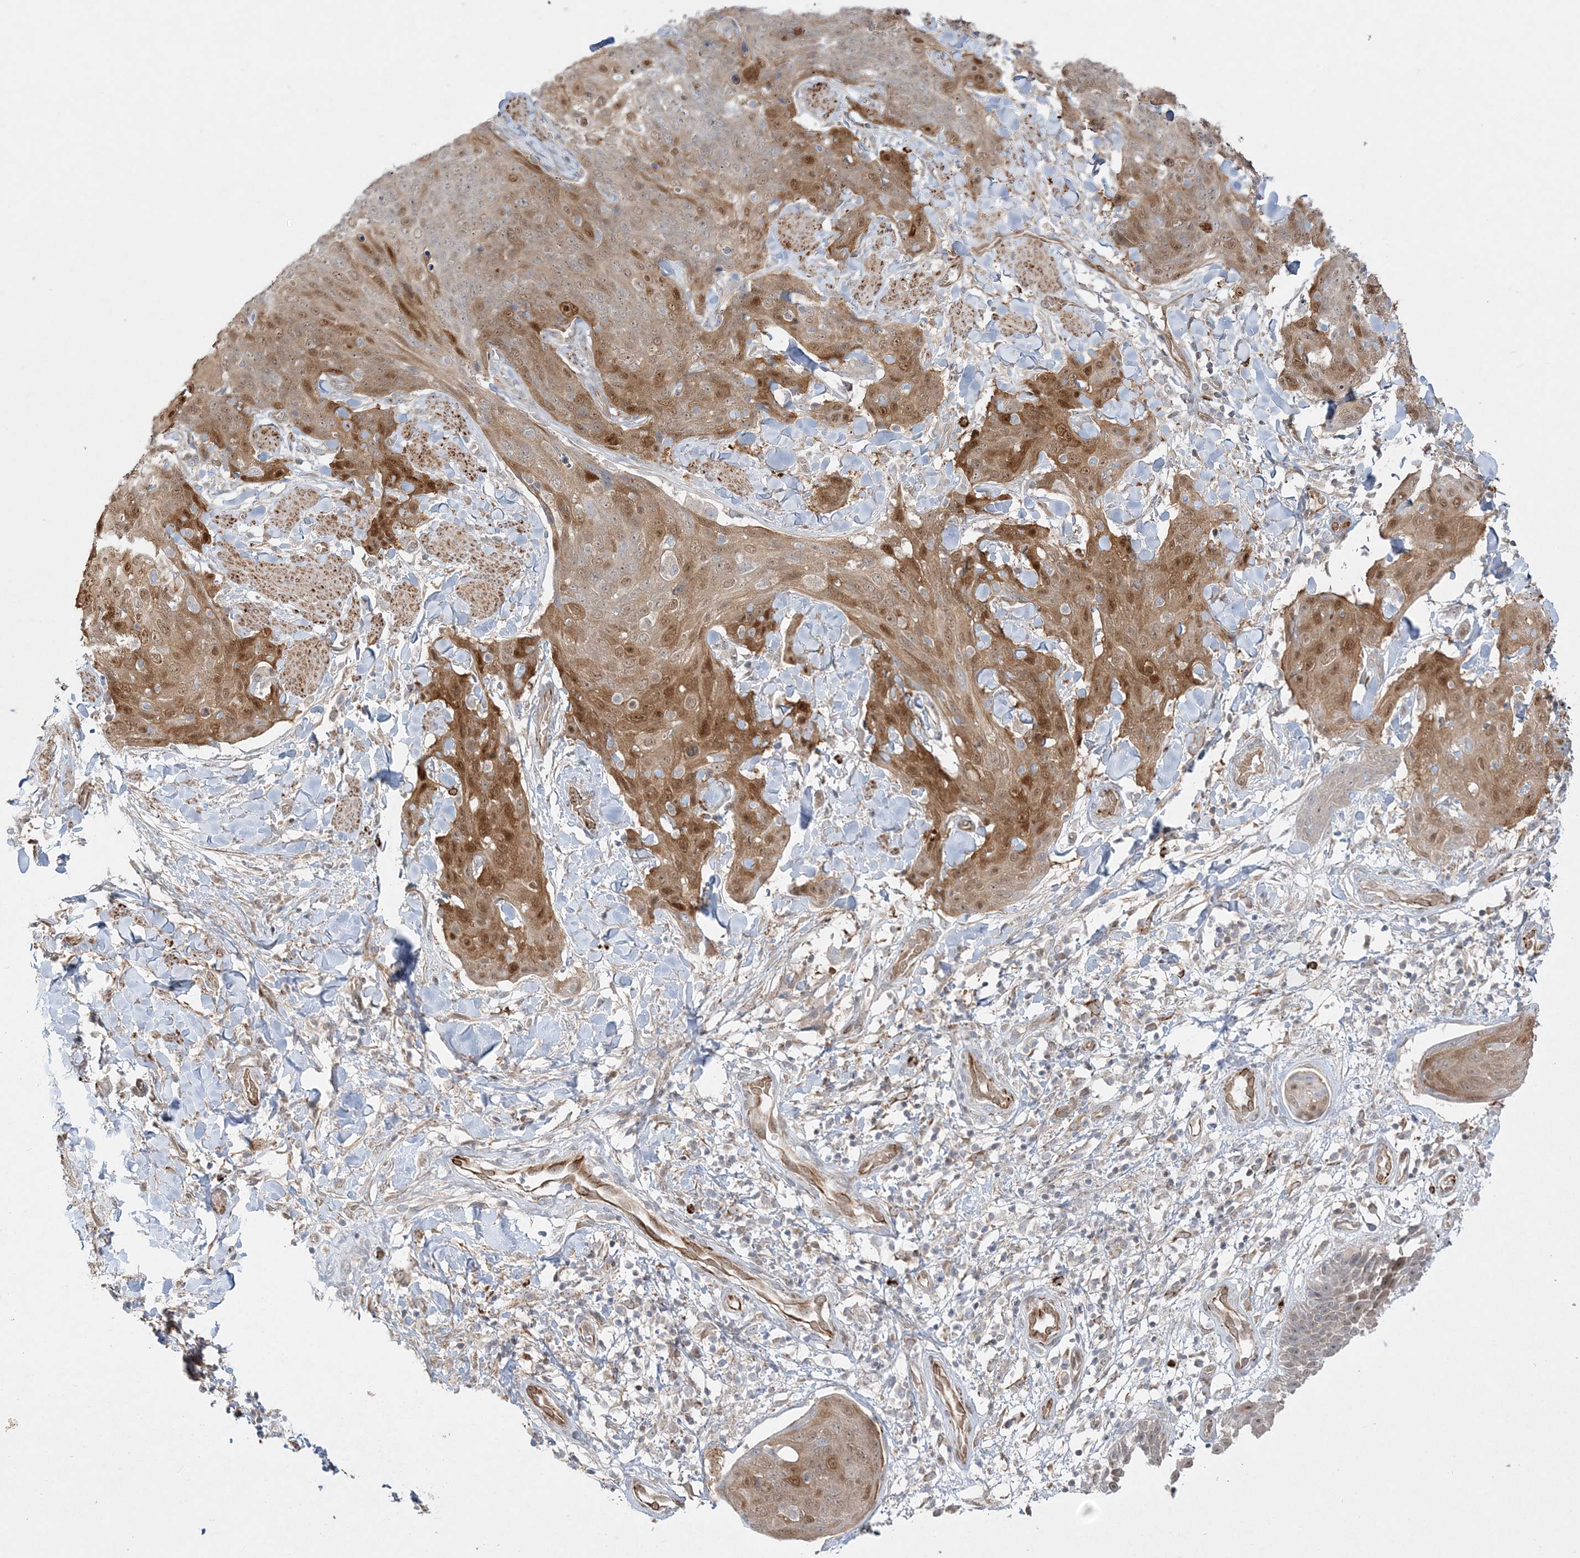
{"staining": {"intensity": "moderate", "quantity": ">75%", "location": "cytoplasmic/membranous,nuclear"}, "tissue": "skin cancer", "cell_type": "Tumor cells", "image_type": "cancer", "snomed": [{"axis": "morphology", "description": "Squamous cell carcinoma, NOS"}, {"axis": "topography", "description": "Skin"}, {"axis": "topography", "description": "Vulva"}], "caption": "Immunohistochemistry (DAB) staining of skin cancer (squamous cell carcinoma) displays moderate cytoplasmic/membranous and nuclear protein positivity in about >75% of tumor cells. (DAB (3,3'-diaminobenzidine) IHC with brightfield microscopy, high magnification).", "gene": "INPP1", "patient": {"sex": "female", "age": 85}}